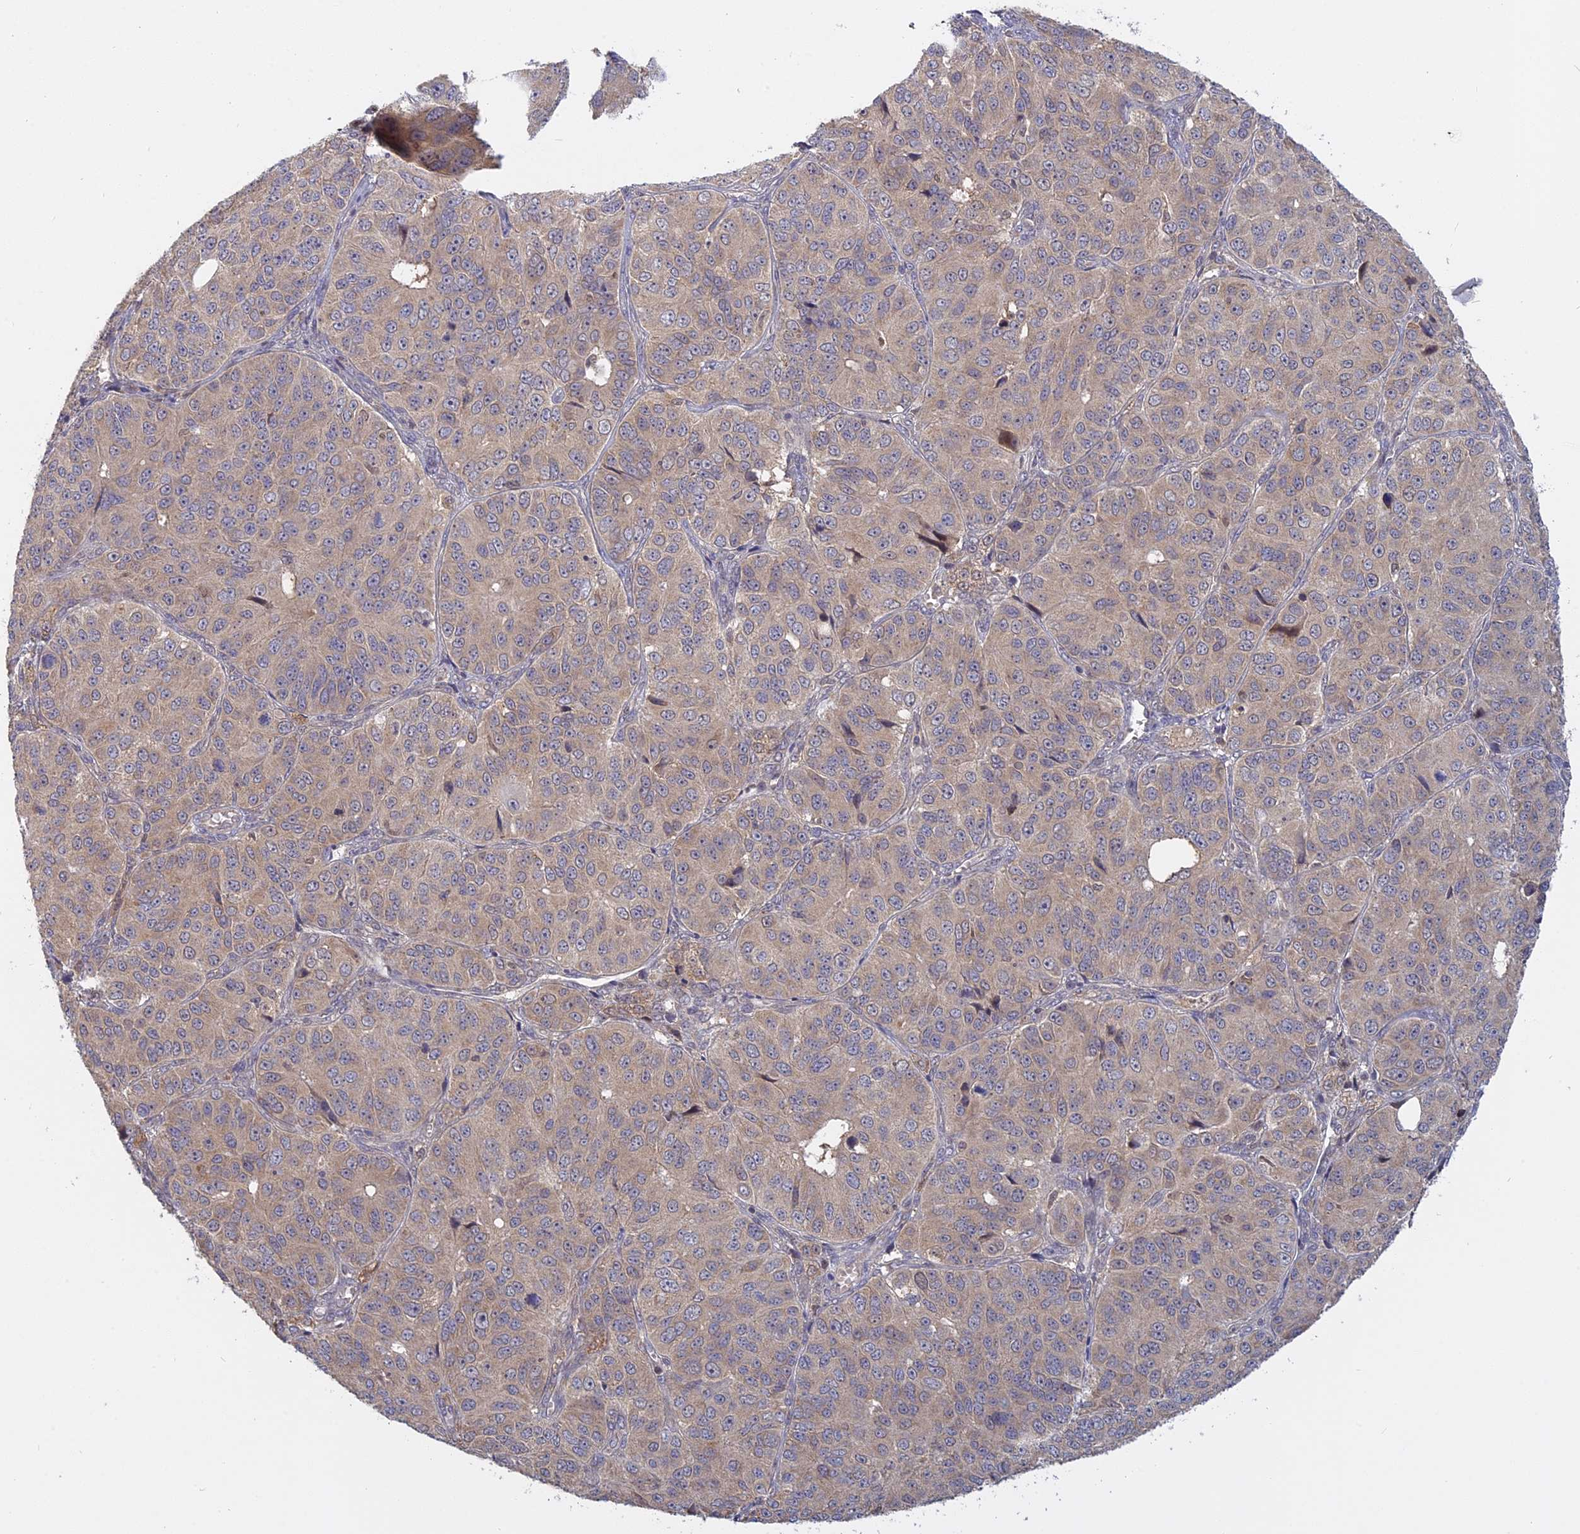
{"staining": {"intensity": "weak", "quantity": "<25%", "location": "cytoplasmic/membranous"}, "tissue": "ovarian cancer", "cell_type": "Tumor cells", "image_type": "cancer", "snomed": [{"axis": "morphology", "description": "Carcinoma, endometroid"}, {"axis": "topography", "description": "Ovary"}], "caption": "A photomicrograph of human ovarian cancer is negative for staining in tumor cells. (DAB immunohistochemistry (IHC) with hematoxylin counter stain).", "gene": "TMEM208", "patient": {"sex": "female", "age": 51}}